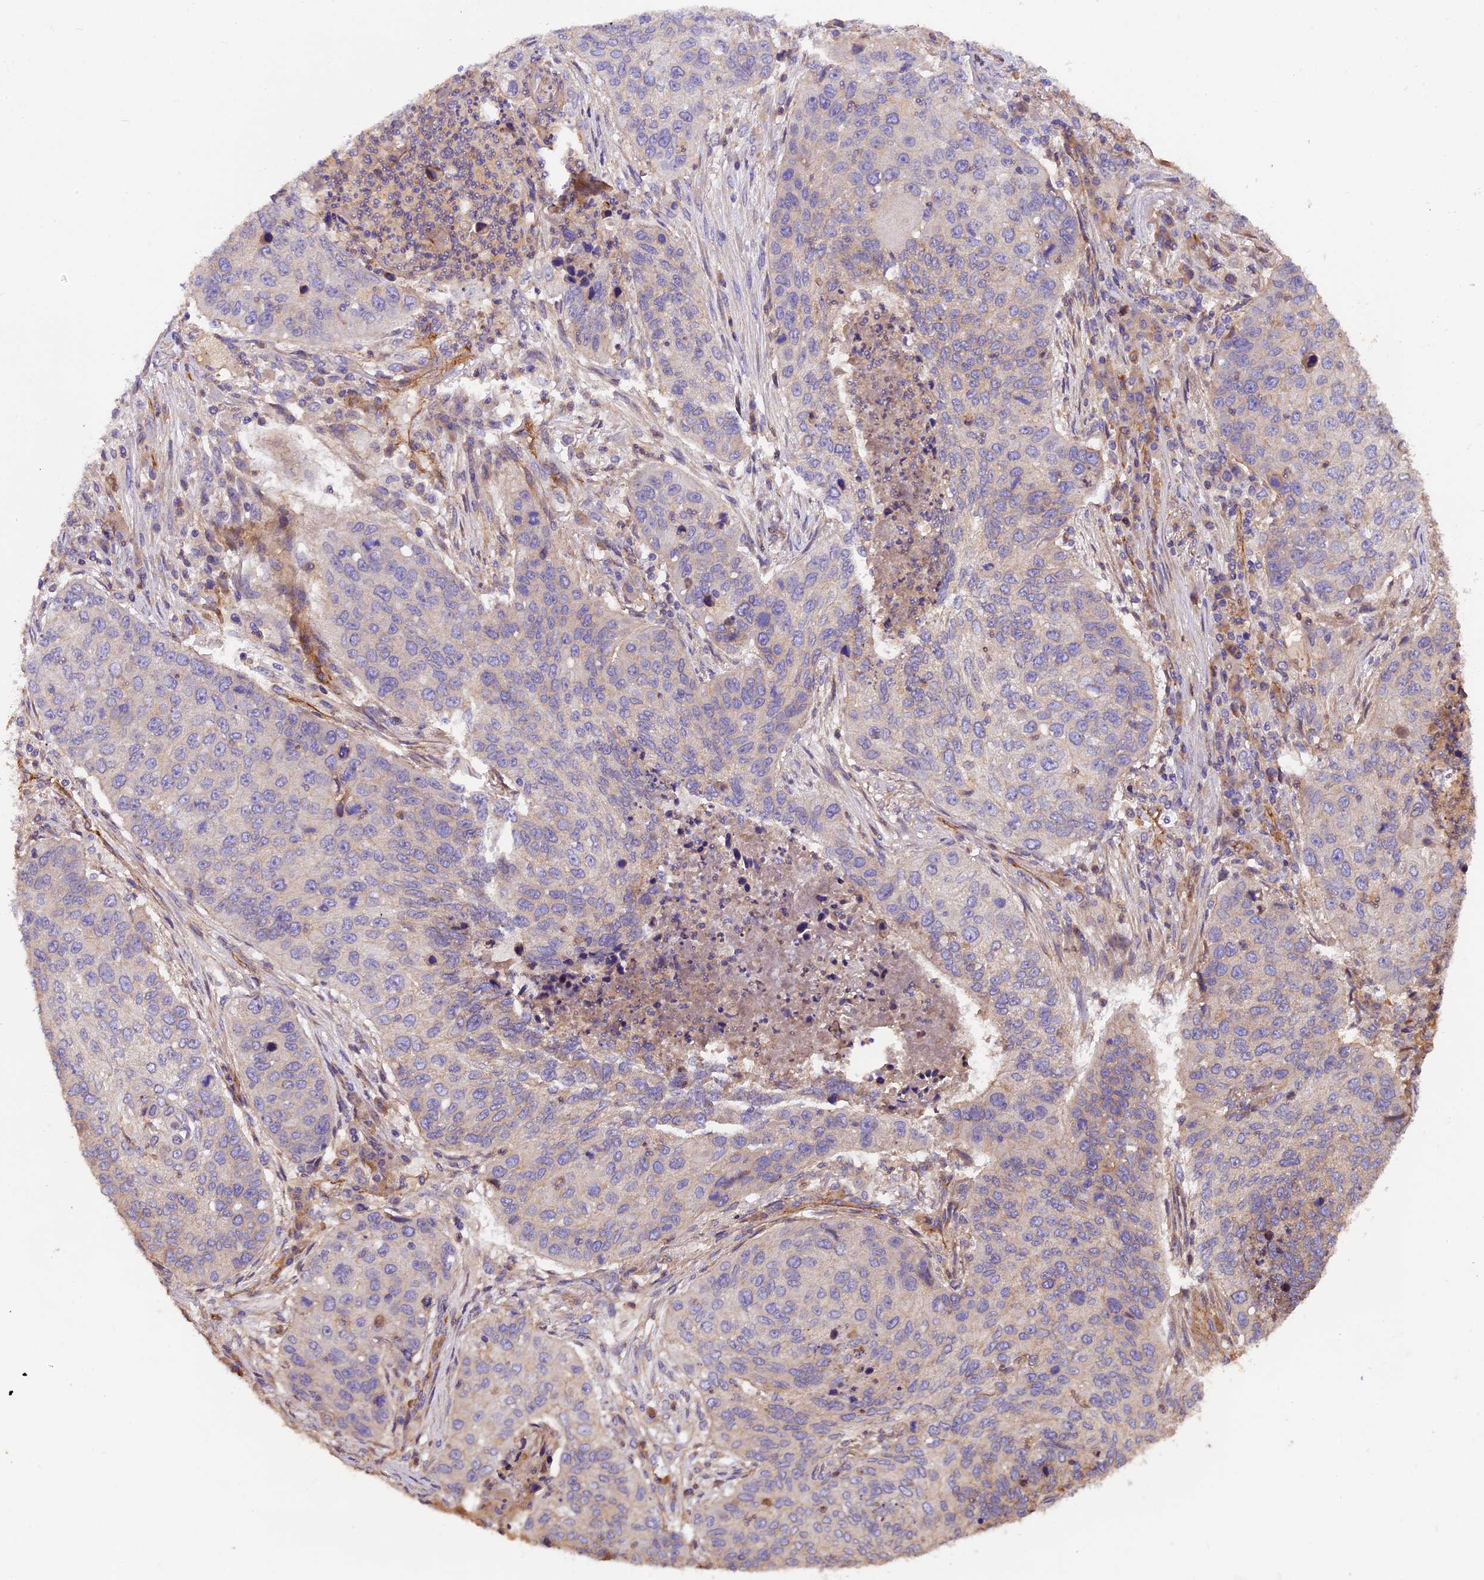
{"staining": {"intensity": "weak", "quantity": "<25%", "location": "cytoplasmic/membranous"}, "tissue": "lung cancer", "cell_type": "Tumor cells", "image_type": "cancer", "snomed": [{"axis": "morphology", "description": "Squamous cell carcinoma, NOS"}, {"axis": "topography", "description": "Lung"}], "caption": "IHC photomicrograph of neoplastic tissue: lung squamous cell carcinoma stained with DAB (3,3'-diaminobenzidine) exhibits no significant protein positivity in tumor cells.", "gene": "ERMARD", "patient": {"sex": "female", "age": 63}}